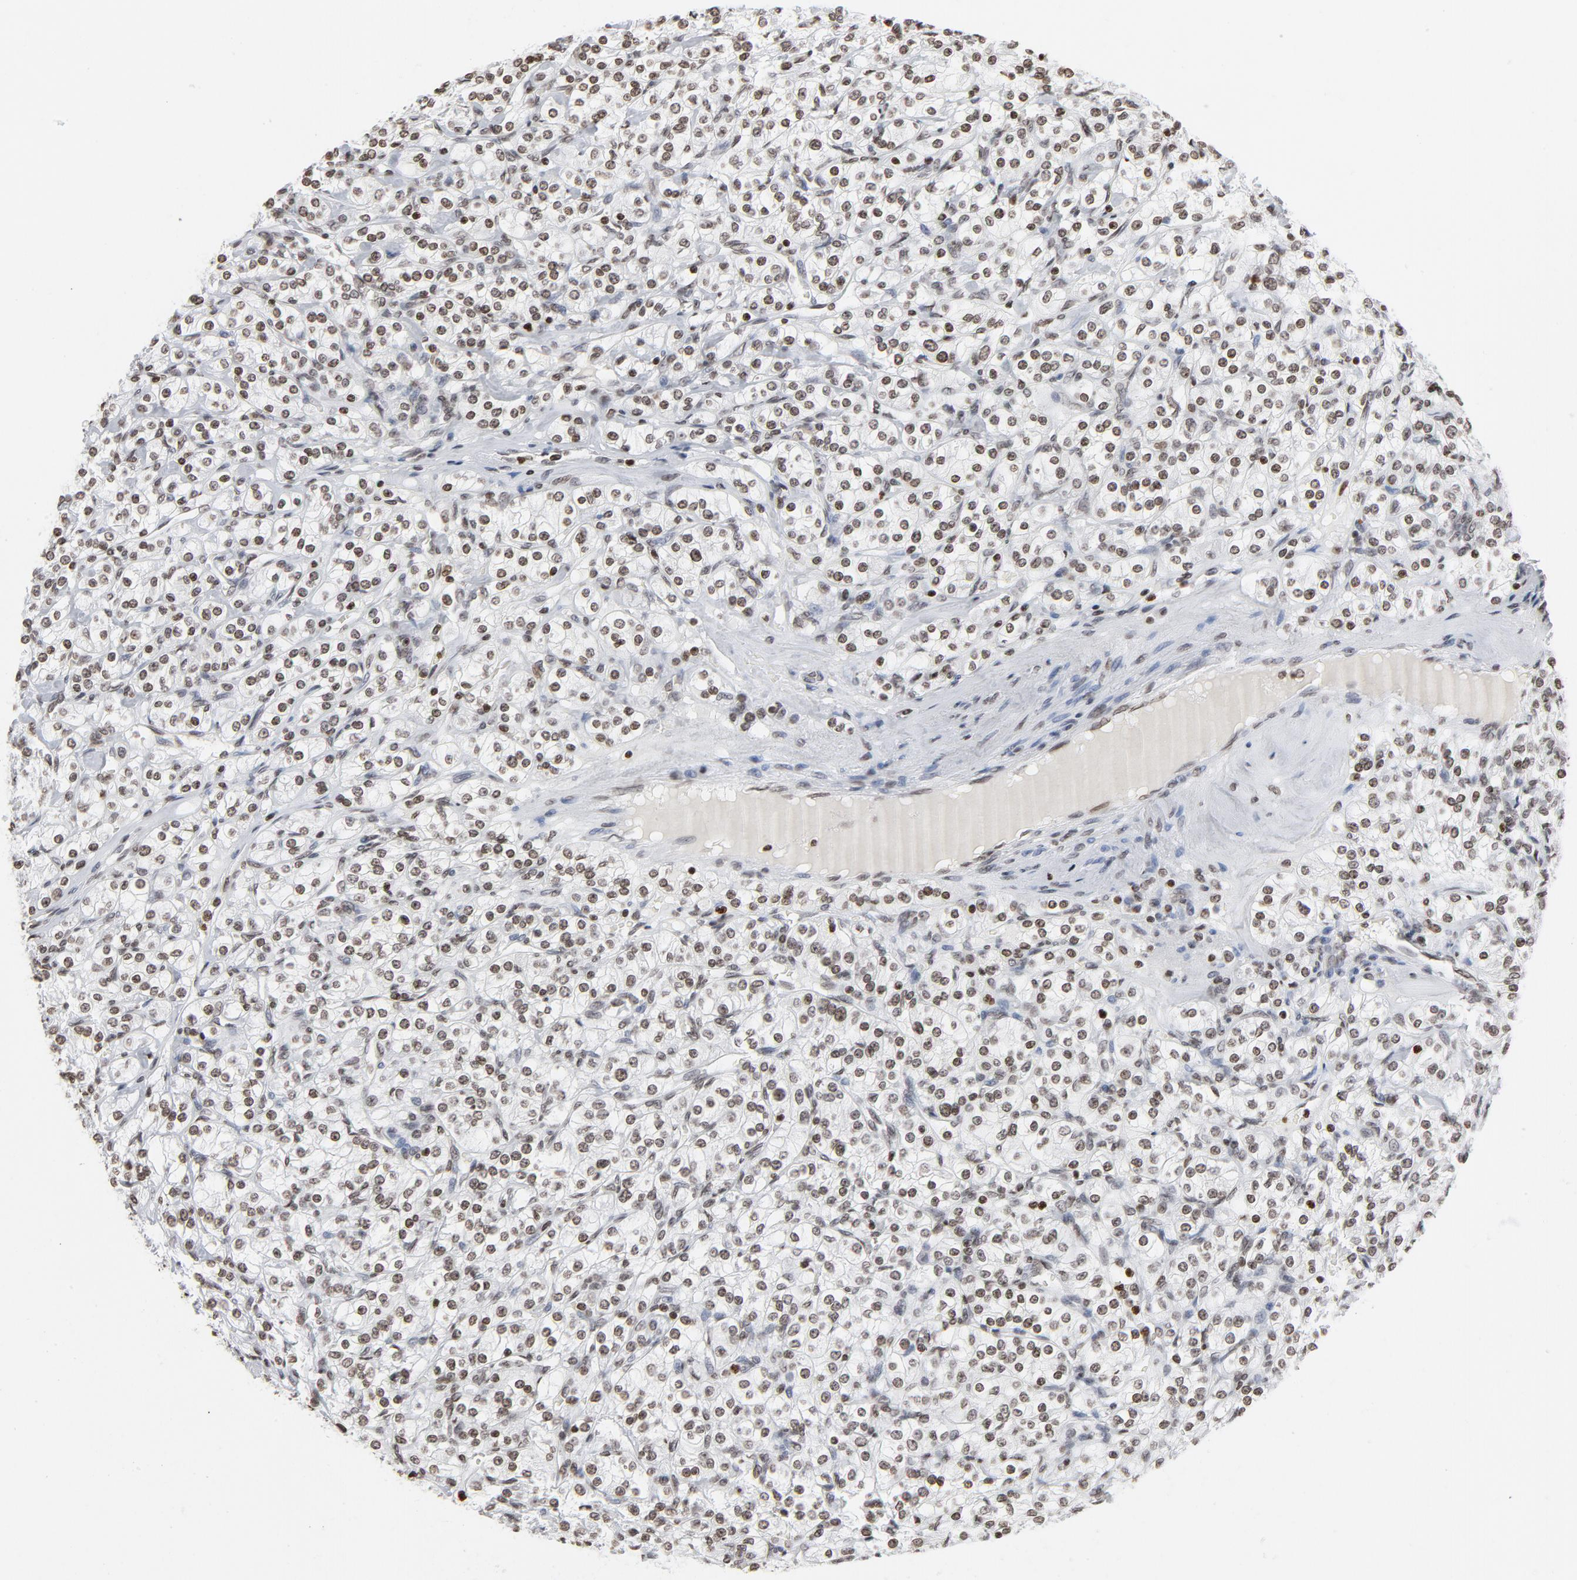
{"staining": {"intensity": "moderate", "quantity": ">75%", "location": "nuclear"}, "tissue": "renal cancer", "cell_type": "Tumor cells", "image_type": "cancer", "snomed": [{"axis": "morphology", "description": "Adenocarcinoma, NOS"}, {"axis": "topography", "description": "Kidney"}], "caption": "Moderate nuclear staining for a protein is seen in approximately >75% of tumor cells of renal adenocarcinoma using immunohistochemistry.", "gene": "H2AC12", "patient": {"sex": "male", "age": 77}}